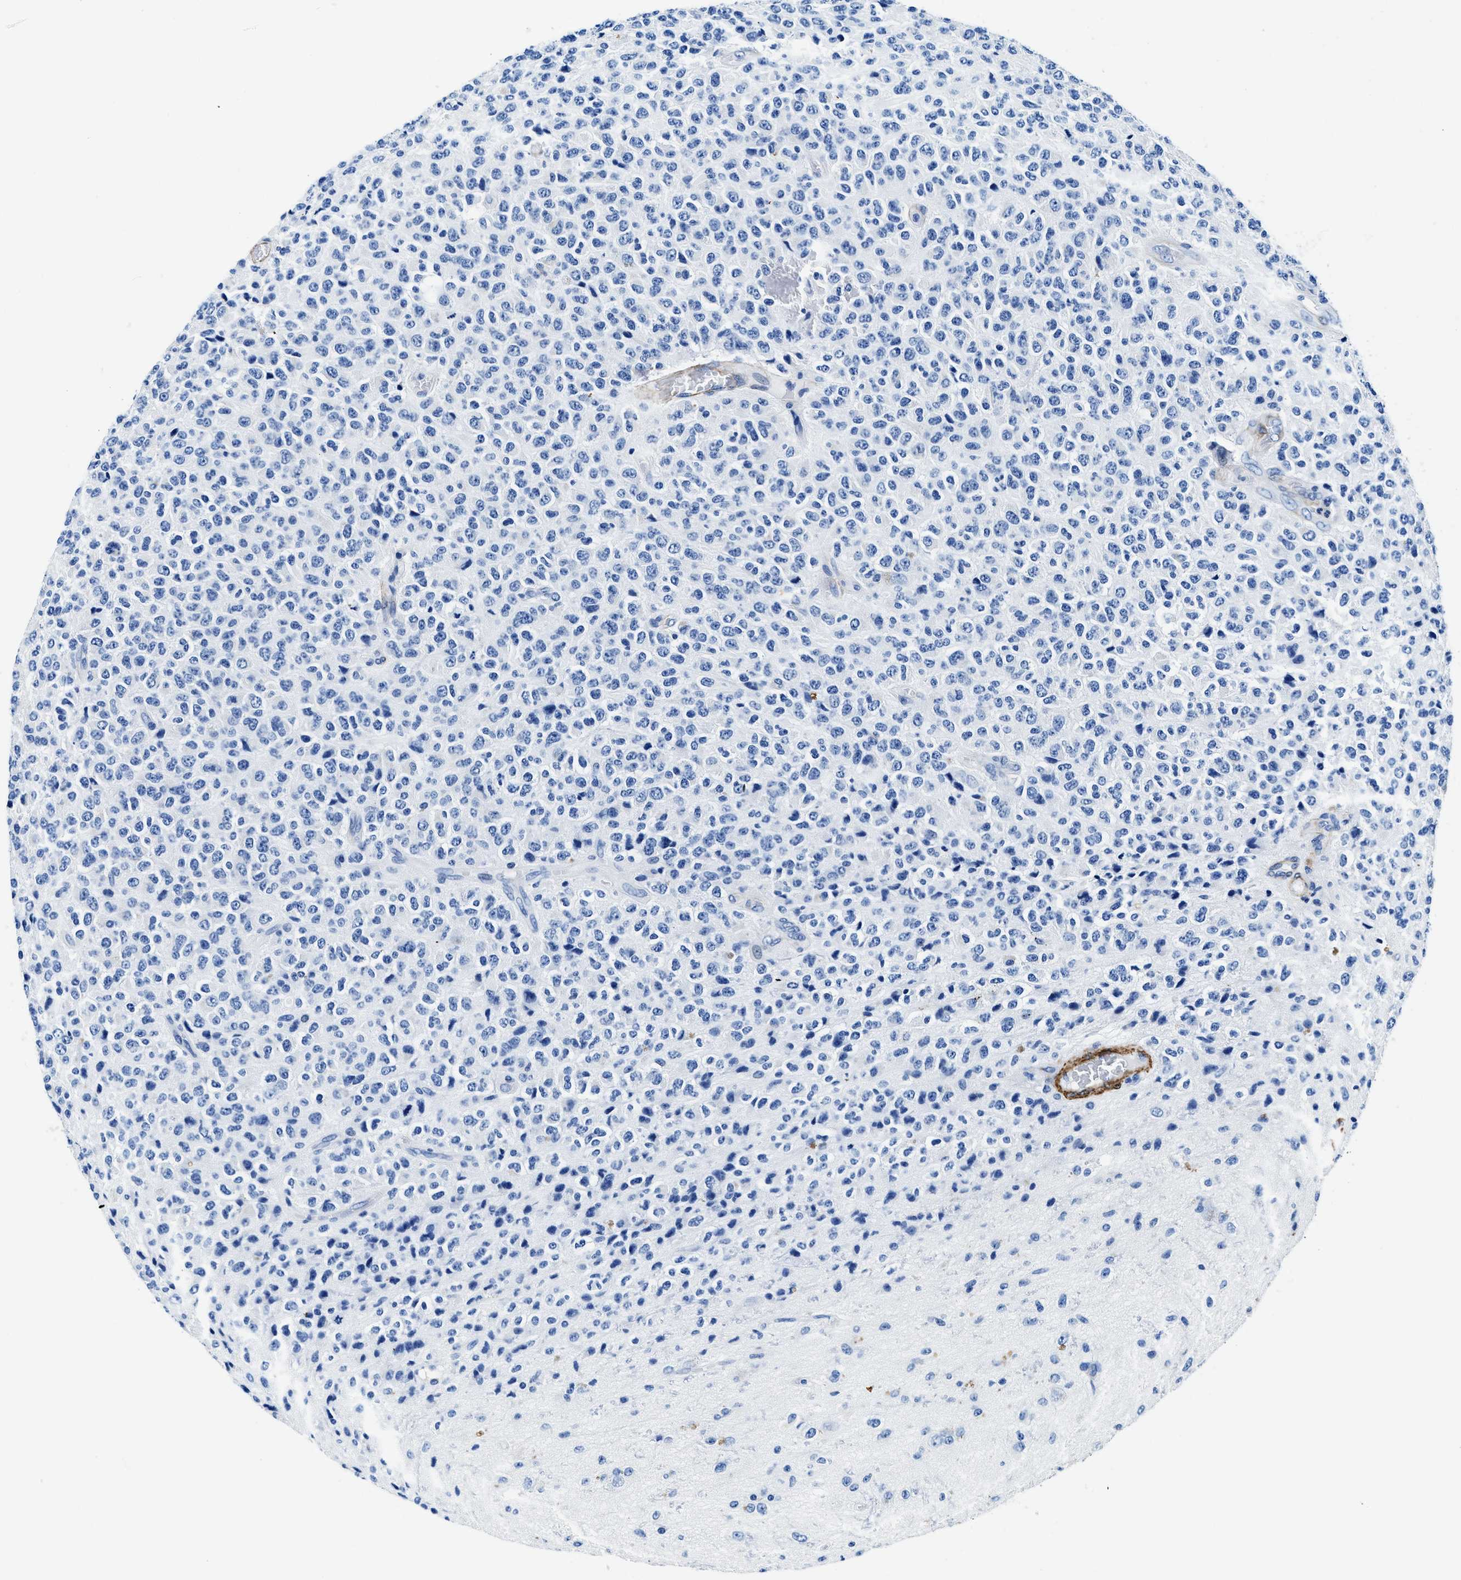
{"staining": {"intensity": "negative", "quantity": "none", "location": "none"}, "tissue": "glioma", "cell_type": "Tumor cells", "image_type": "cancer", "snomed": [{"axis": "morphology", "description": "Glioma, malignant, High grade"}, {"axis": "topography", "description": "pancreas cauda"}], "caption": "Micrograph shows no significant protein expression in tumor cells of high-grade glioma (malignant).", "gene": "TEX261", "patient": {"sex": "male", "age": 60}}